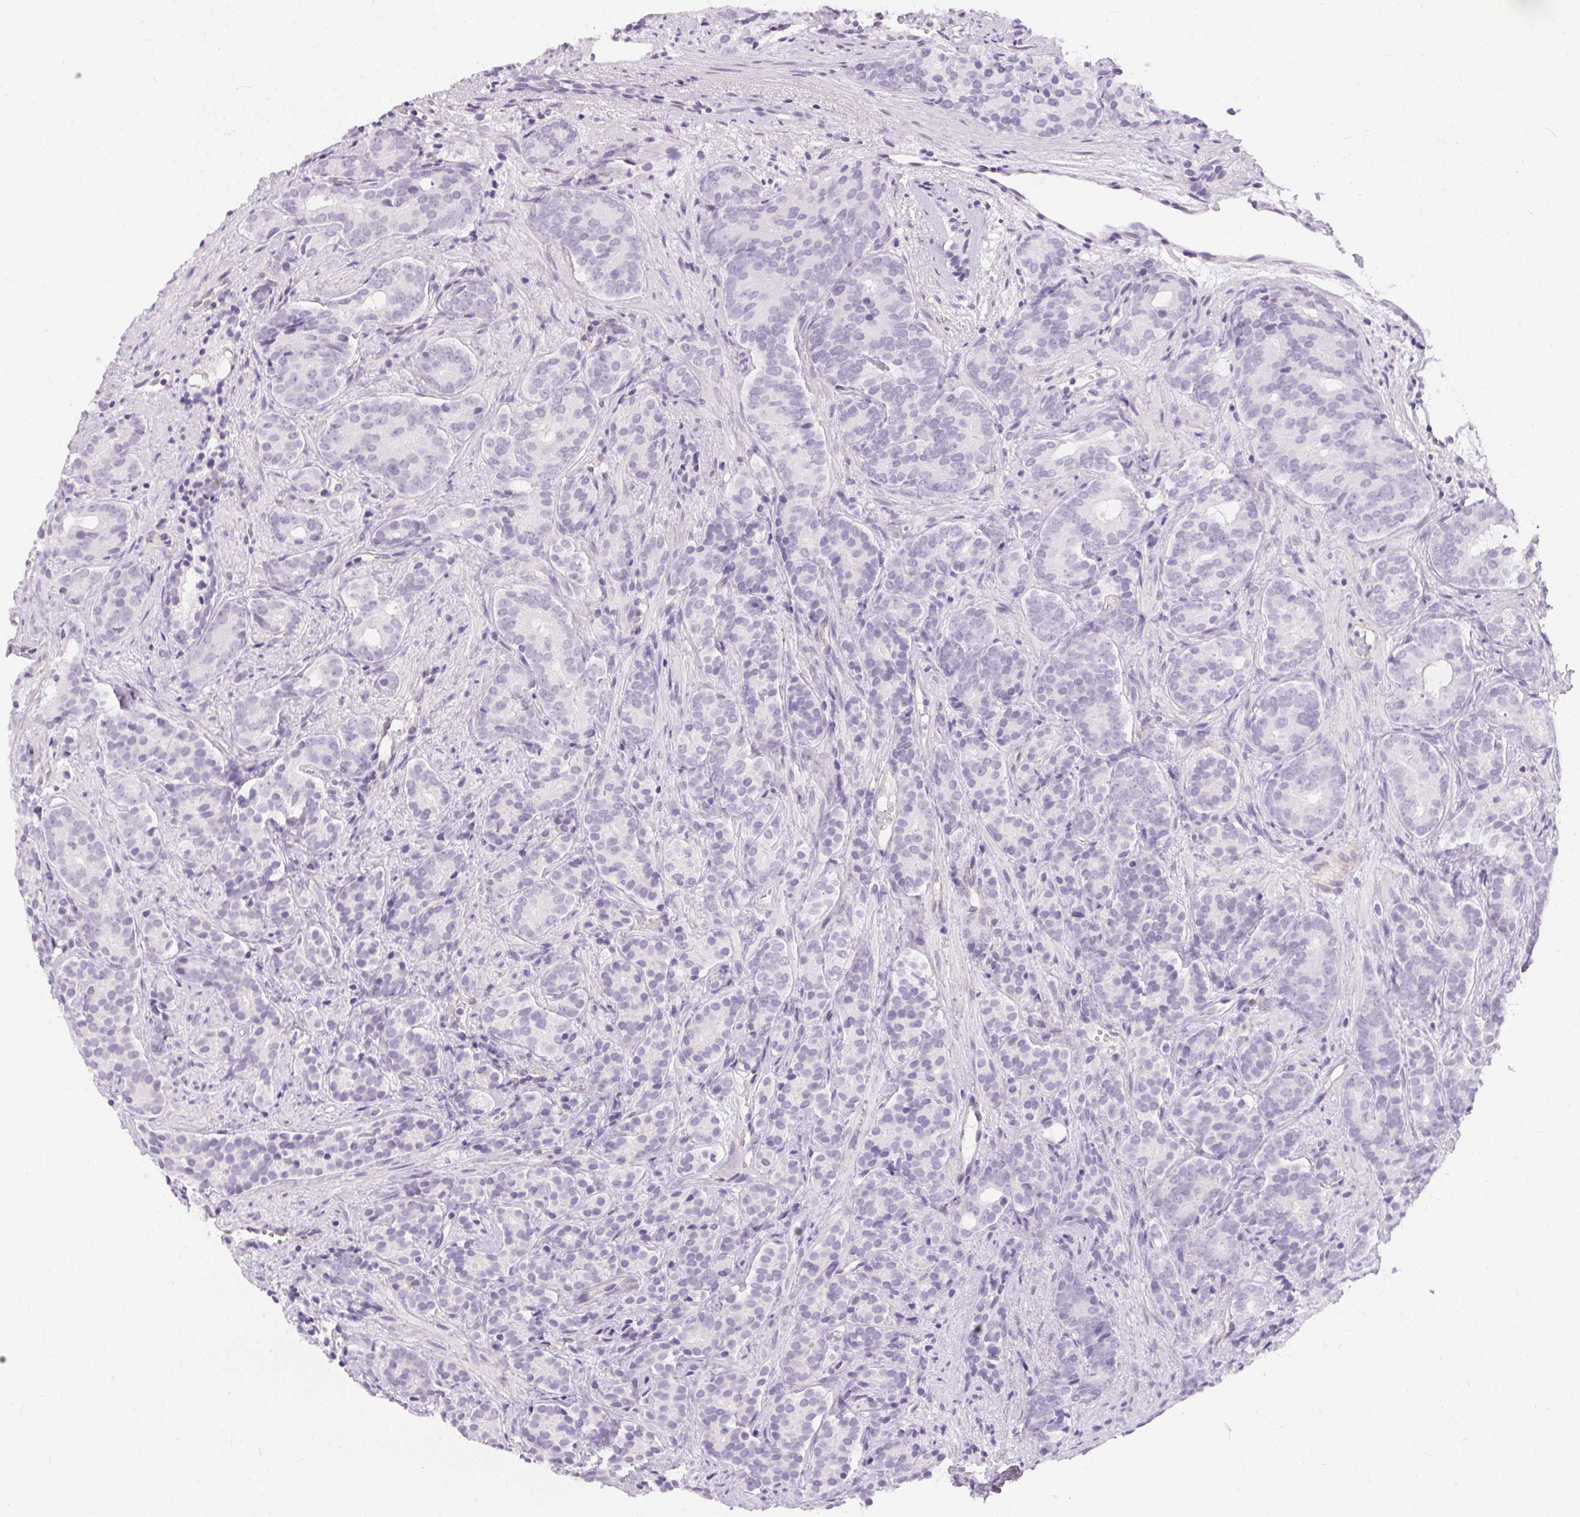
{"staining": {"intensity": "negative", "quantity": "none", "location": "none"}, "tissue": "prostate cancer", "cell_type": "Tumor cells", "image_type": "cancer", "snomed": [{"axis": "morphology", "description": "Adenocarcinoma, High grade"}, {"axis": "topography", "description": "Prostate"}], "caption": "Immunohistochemistry (IHC) micrograph of neoplastic tissue: prostate adenocarcinoma (high-grade) stained with DAB shows no significant protein staining in tumor cells. The staining is performed using DAB (3,3'-diaminobenzidine) brown chromogen with nuclei counter-stained in using hematoxylin.", "gene": "GBP6", "patient": {"sex": "male", "age": 84}}